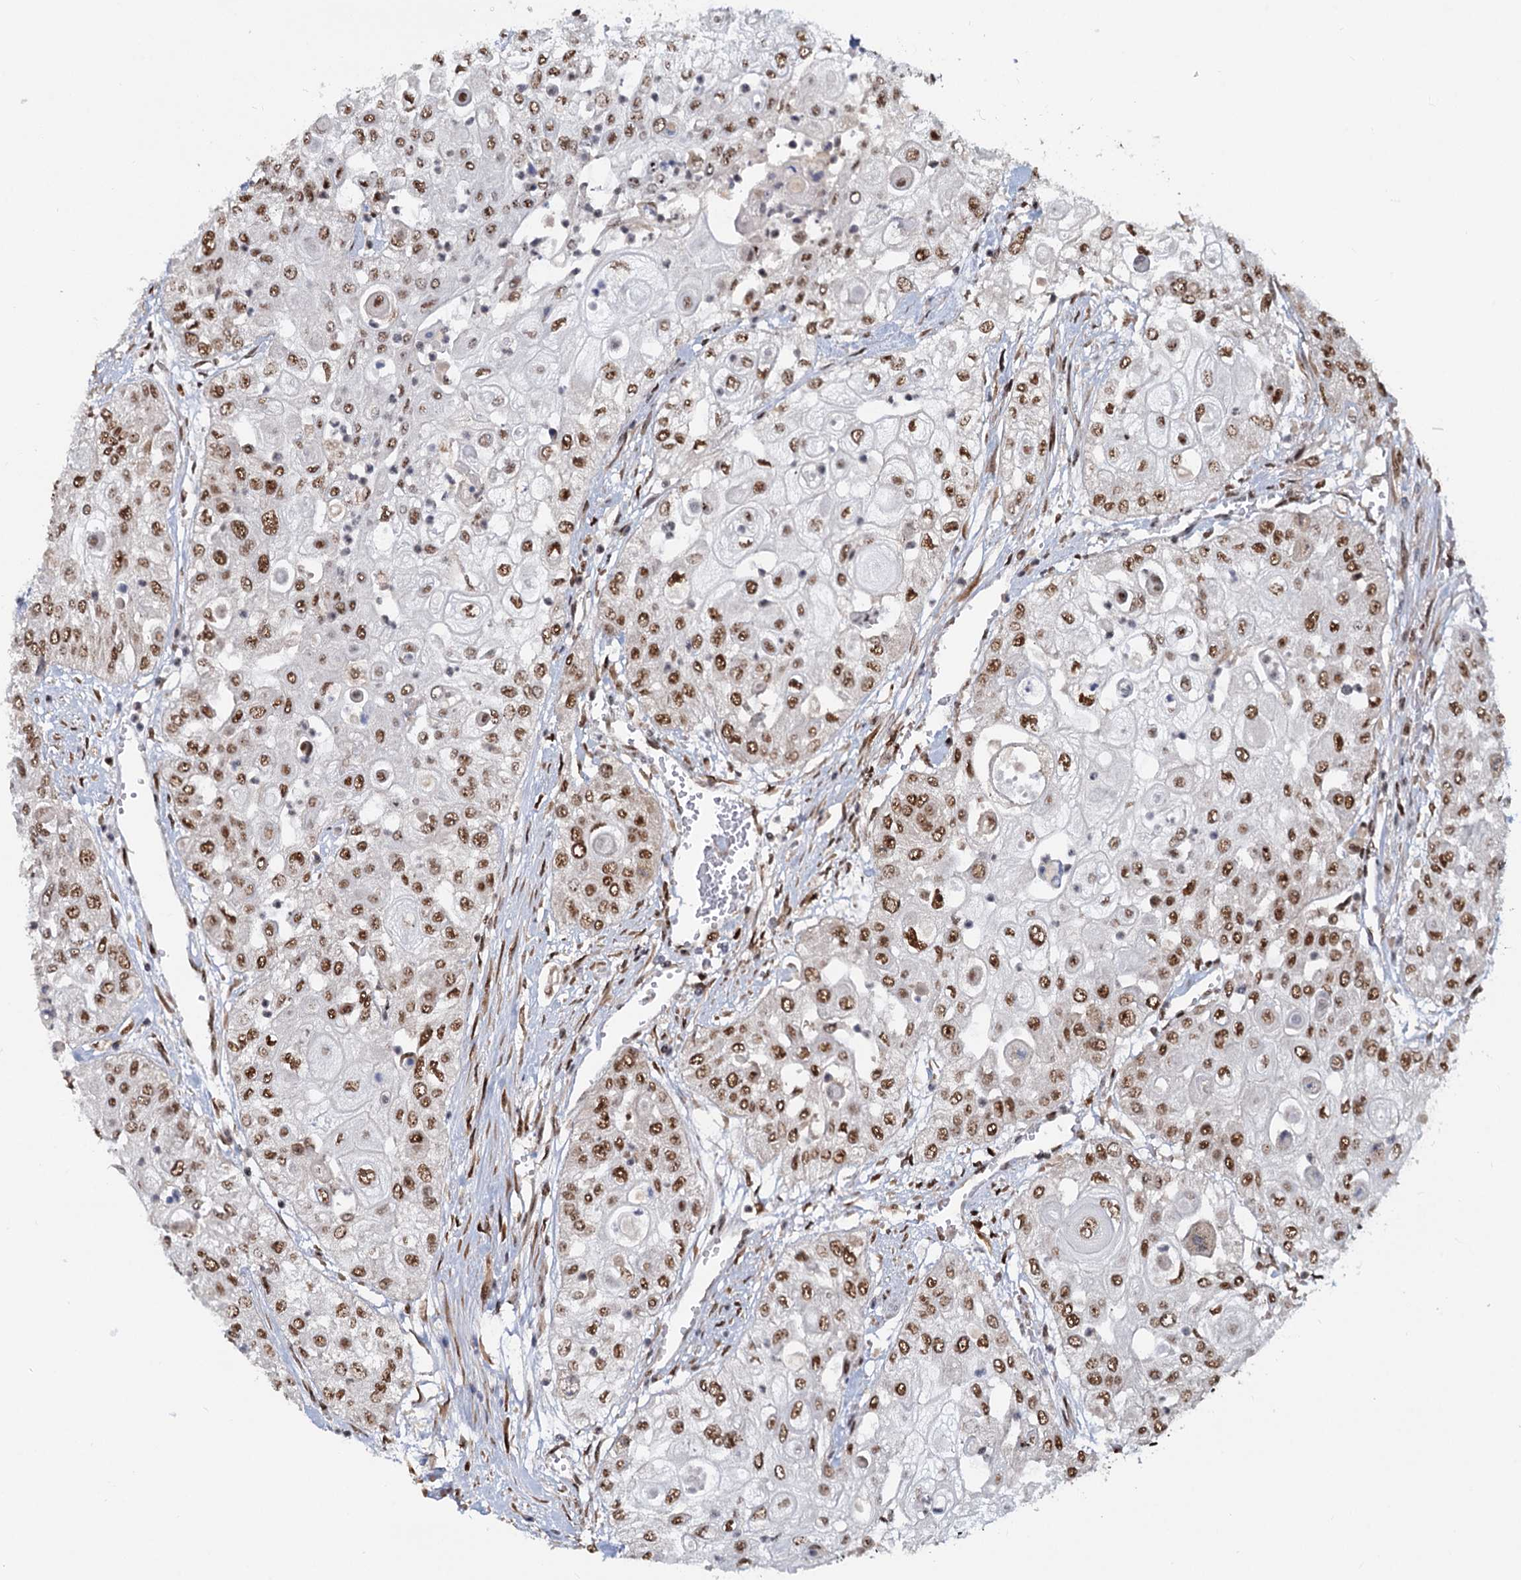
{"staining": {"intensity": "moderate", "quantity": ">75%", "location": "nuclear"}, "tissue": "urothelial cancer", "cell_type": "Tumor cells", "image_type": "cancer", "snomed": [{"axis": "morphology", "description": "Urothelial carcinoma, High grade"}, {"axis": "topography", "description": "Urinary bladder"}], "caption": "Urothelial carcinoma (high-grade) tissue shows moderate nuclear expression in about >75% of tumor cells, visualized by immunohistochemistry.", "gene": "WBP4", "patient": {"sex": "female", "age": 79}}